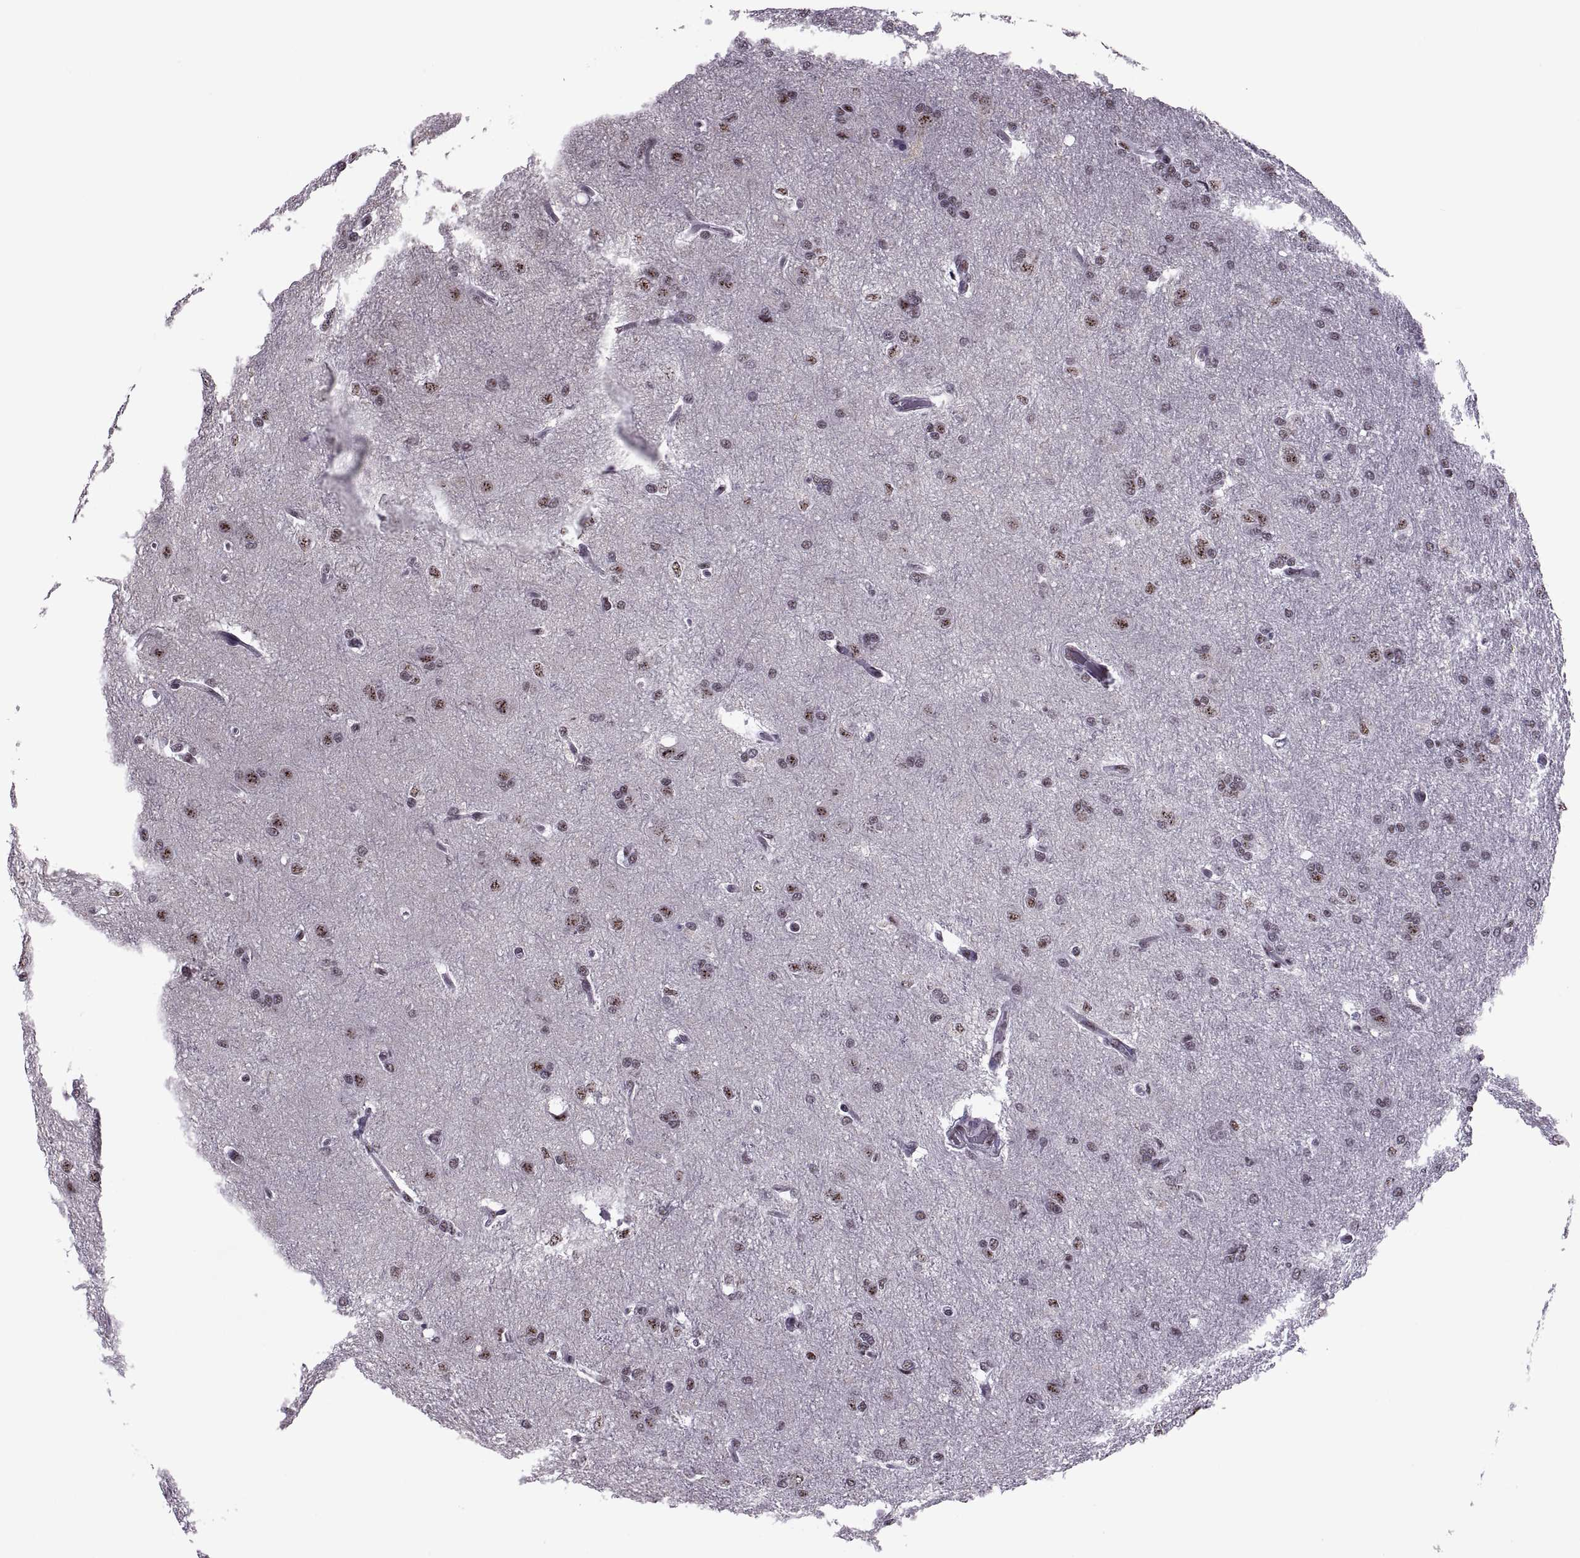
{"staining": {"intensity": "weak", "quantity": "<25%", "location": "nuclear"}, "tissue": "glioma", "cell_type": "Tumor cells", "image_type": "cancer", "snomed": [{"axis": "morphology", "description": "Glioma, malignant, High grade"}, {"axis": "topography", "description": "Brain"}], "caption": "High magnification brightfield microscopy of glioma stained with DAB (3,3'-diaminobenzidine) (brown) and counterstained with hematoxylin (blue): tumor cells show no significant staining.", "gene": "MAGEA4", "patient": {"sex": "male", "age": 68}}